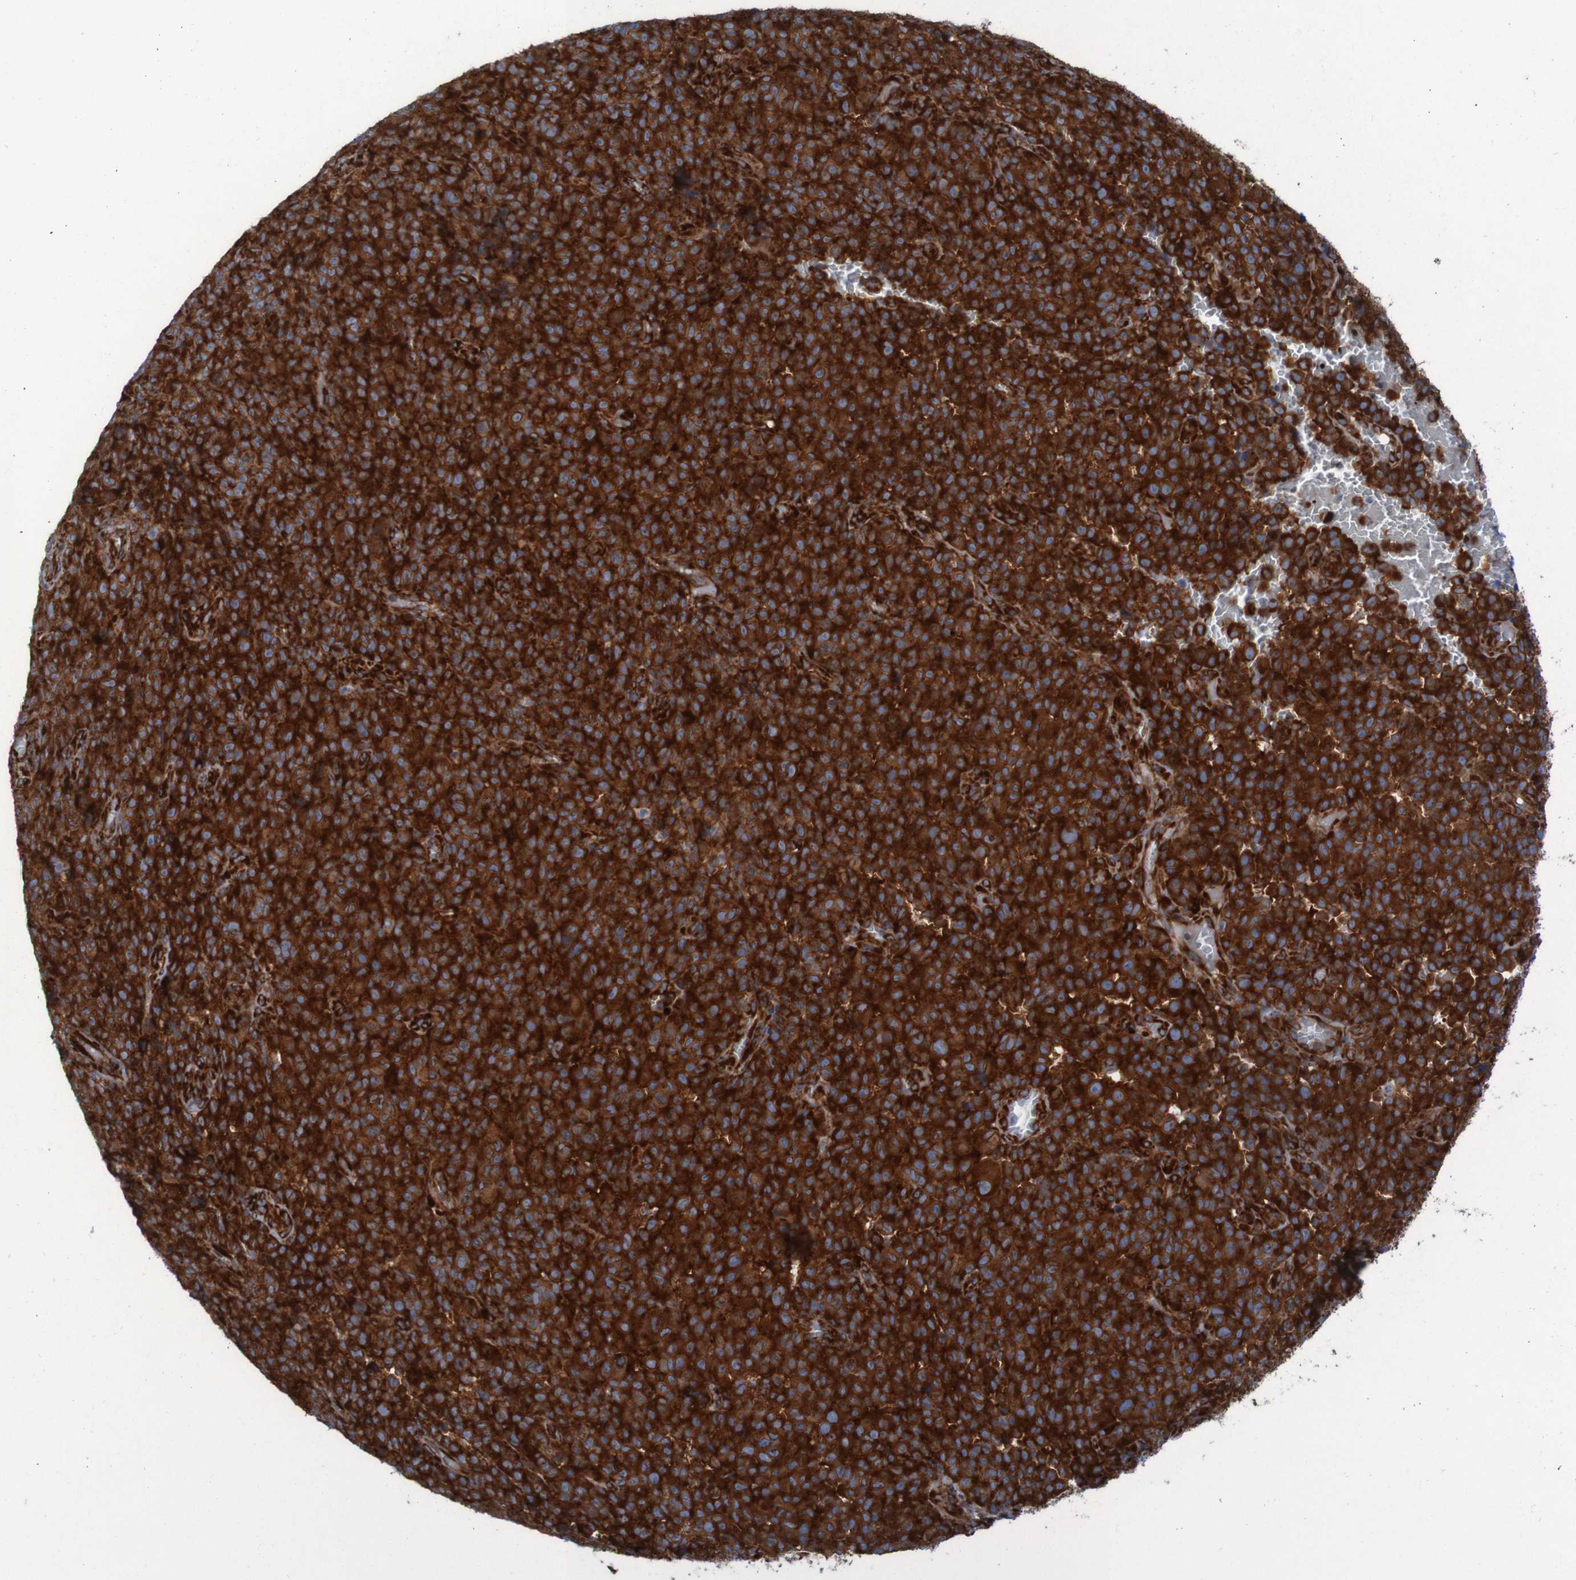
{"staining": {"intensity": "strong", "quantity": ">75%", "location": "cytoplasmic/membranous"}, "tissue": "melanoma", "cell_type": "Tumor cells", "image_type": "cancer", "snomed": [{"axis": "morphology", "description": "Malignant melanoma, NOS"}, {"axis": "topography", "description": "Skin"}], "caption": "The photomicrograph exhibits immunohistochemical staining of malignant melanoma. There is strong cytoplasmic/membranous staining is identified in approximately >75% of tumor cells.", "gene": "RPL10", "patient": {"sex": "female", "age": 82}}